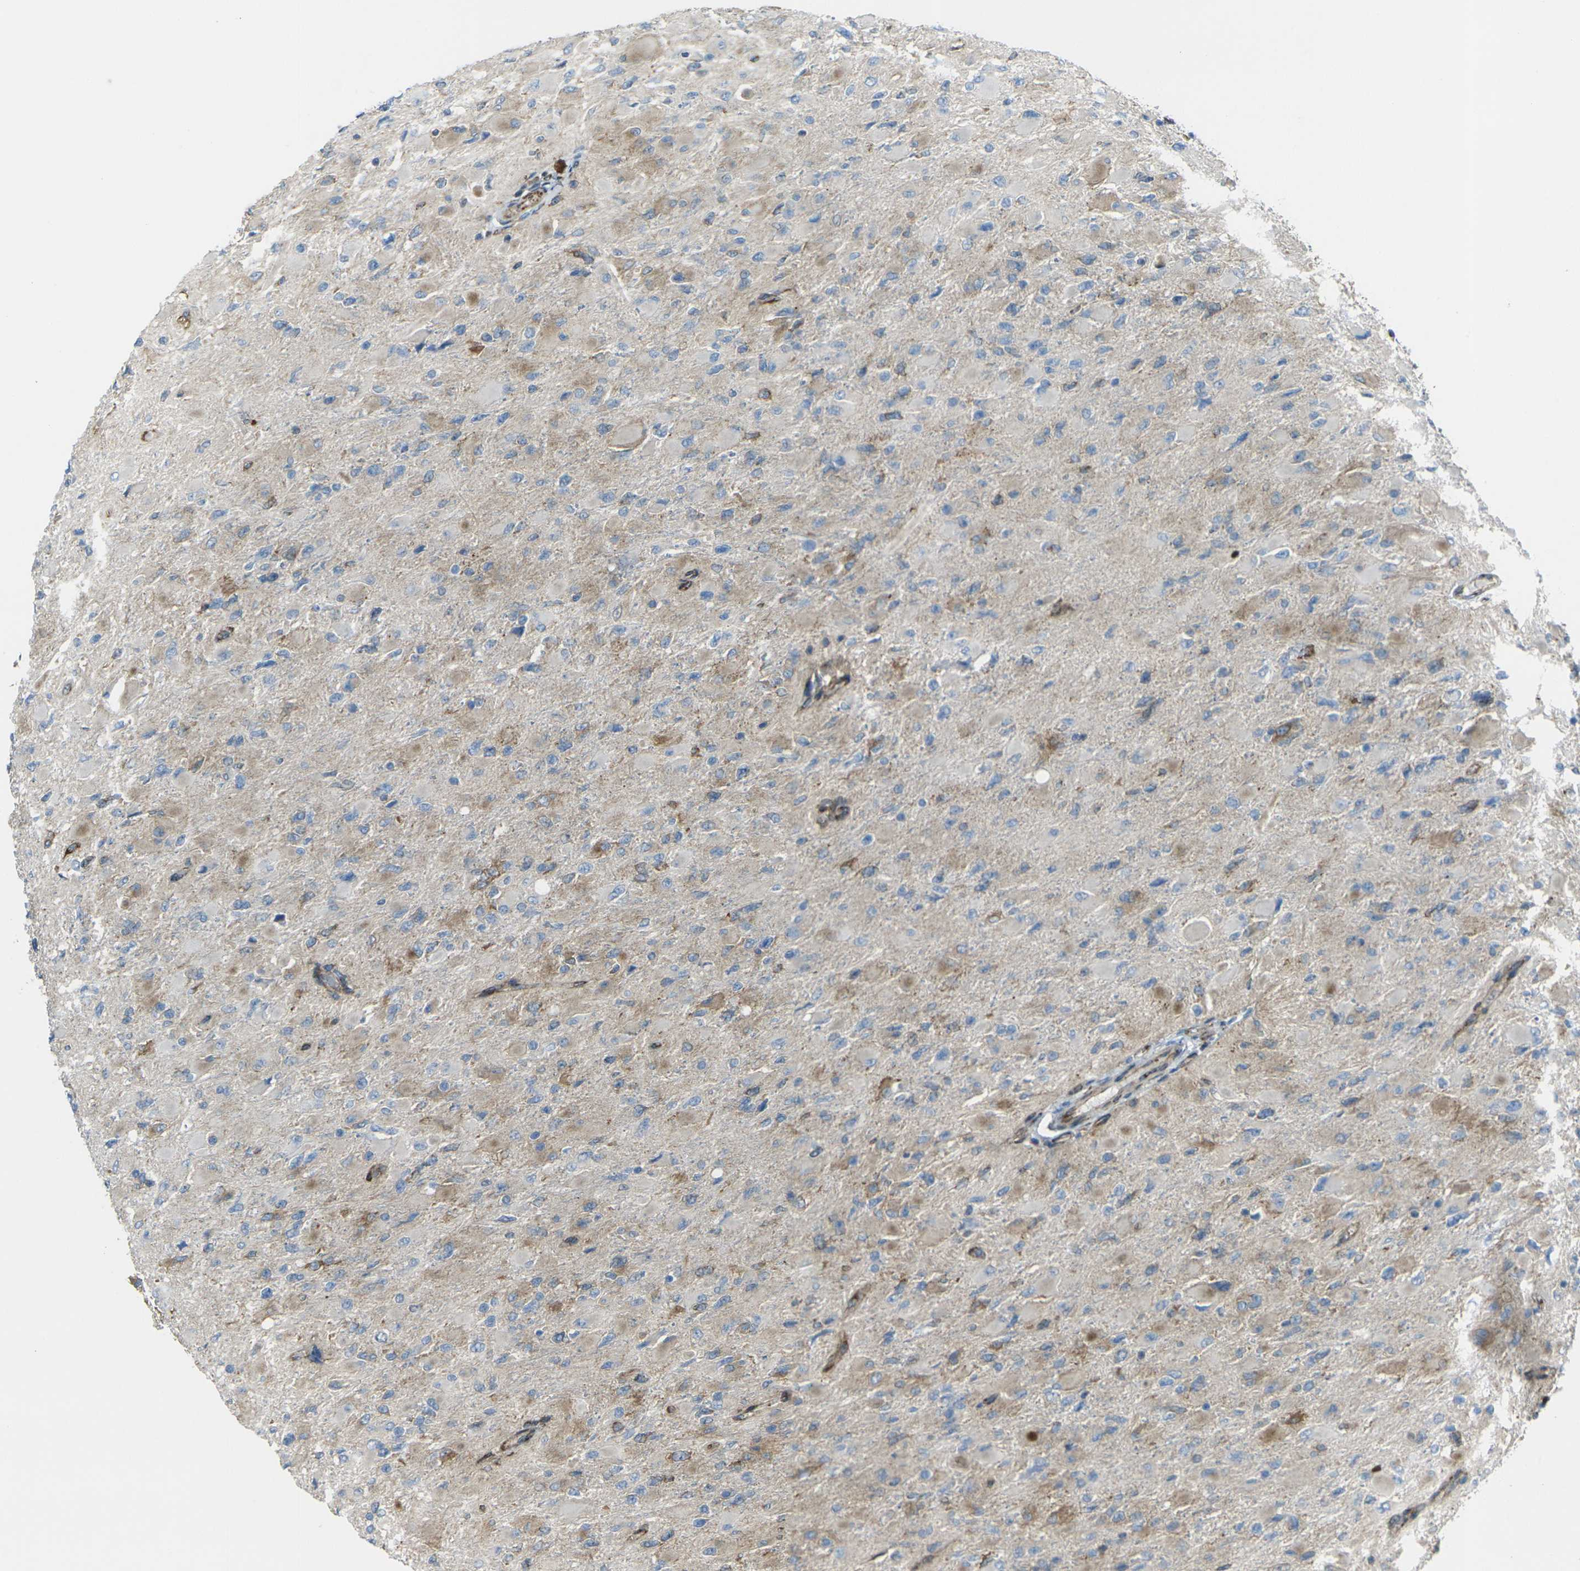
{"staining": {"intensity": "moderate", "quantity": "<25%", "location": "cytoplasmic/membranous"}, "tissue": "glioma", "cell_type": "Tumor cells", "image_type": "cancer", "snomed": [{"axis": "morphology", "description": "Glioma, malignant, High grade"}, {"axis": "topography", "description": "Cerebral cortex"}], "caption": "Immunohistochemical staining of human glioma reveals low levels of moderate cytoplasmic/membranous protein positivity in about <25% of tumor cells.", "gene": "CELSR2", "patient": {"sex": "female", "age": 36}}